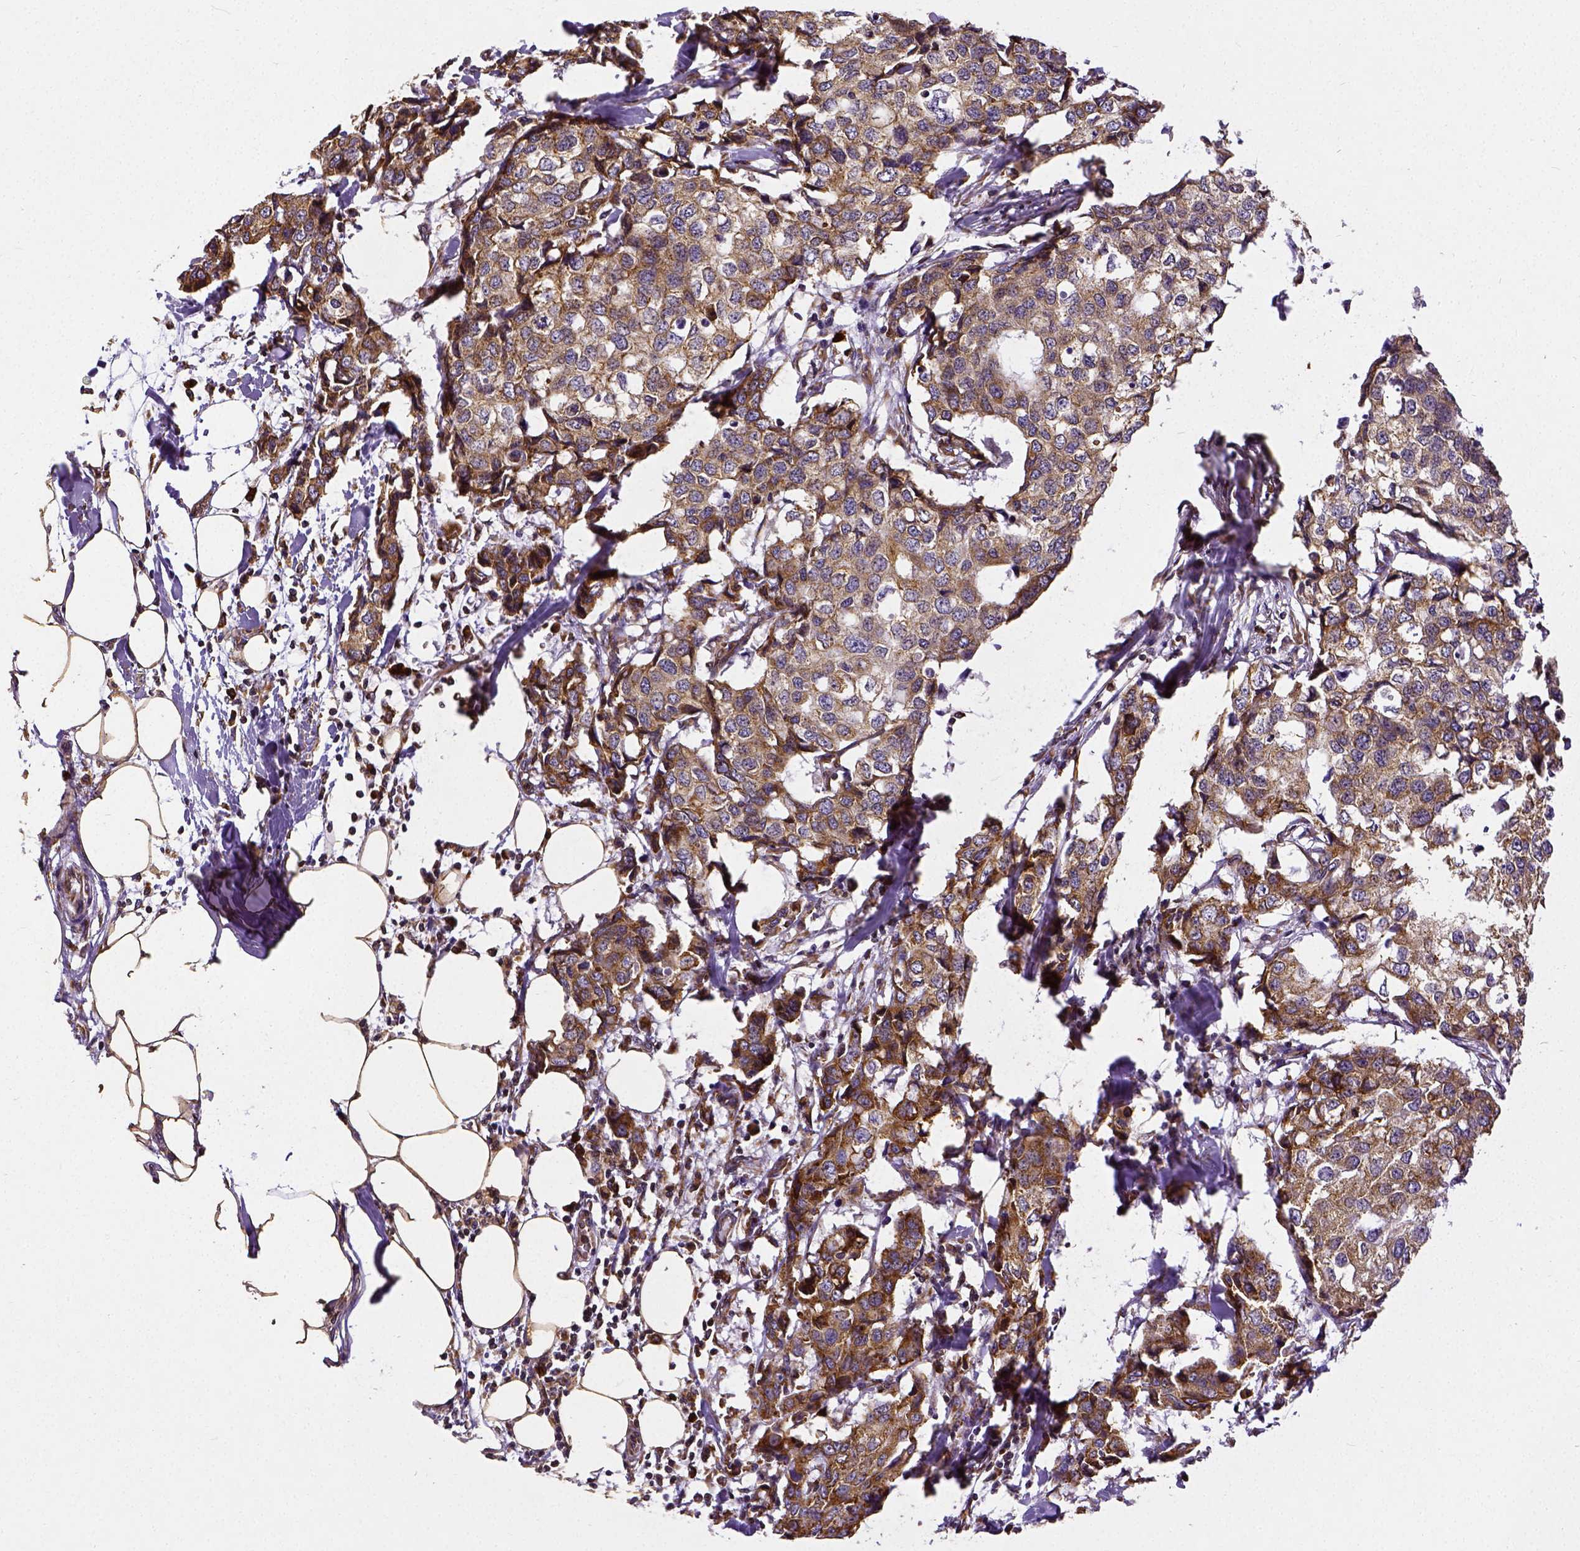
{"staining": {"intensity": "moderate", "quantity": ">75%", "location": "cytoplasmic/membranous"}, "tissue": "breast cancer", "cell_type": "Tumor cells", "image_type": "cancer", "snomed": [{"axis": "morphology", "description": "Duct carcinoma"}, {"axis": "topography", "description": "Breast"}], "caption": "A brown stain shows moderate cytoplasmic/membranous positivity of a protein in human breast intraductal carcinoma tumor cells. Using DAB (brown) and hematoxylin (blue) stains, captured at high magnification using brightfield microscopy.", "gene": "MTDH", "patient": {"sex": "female", "age": 27}}